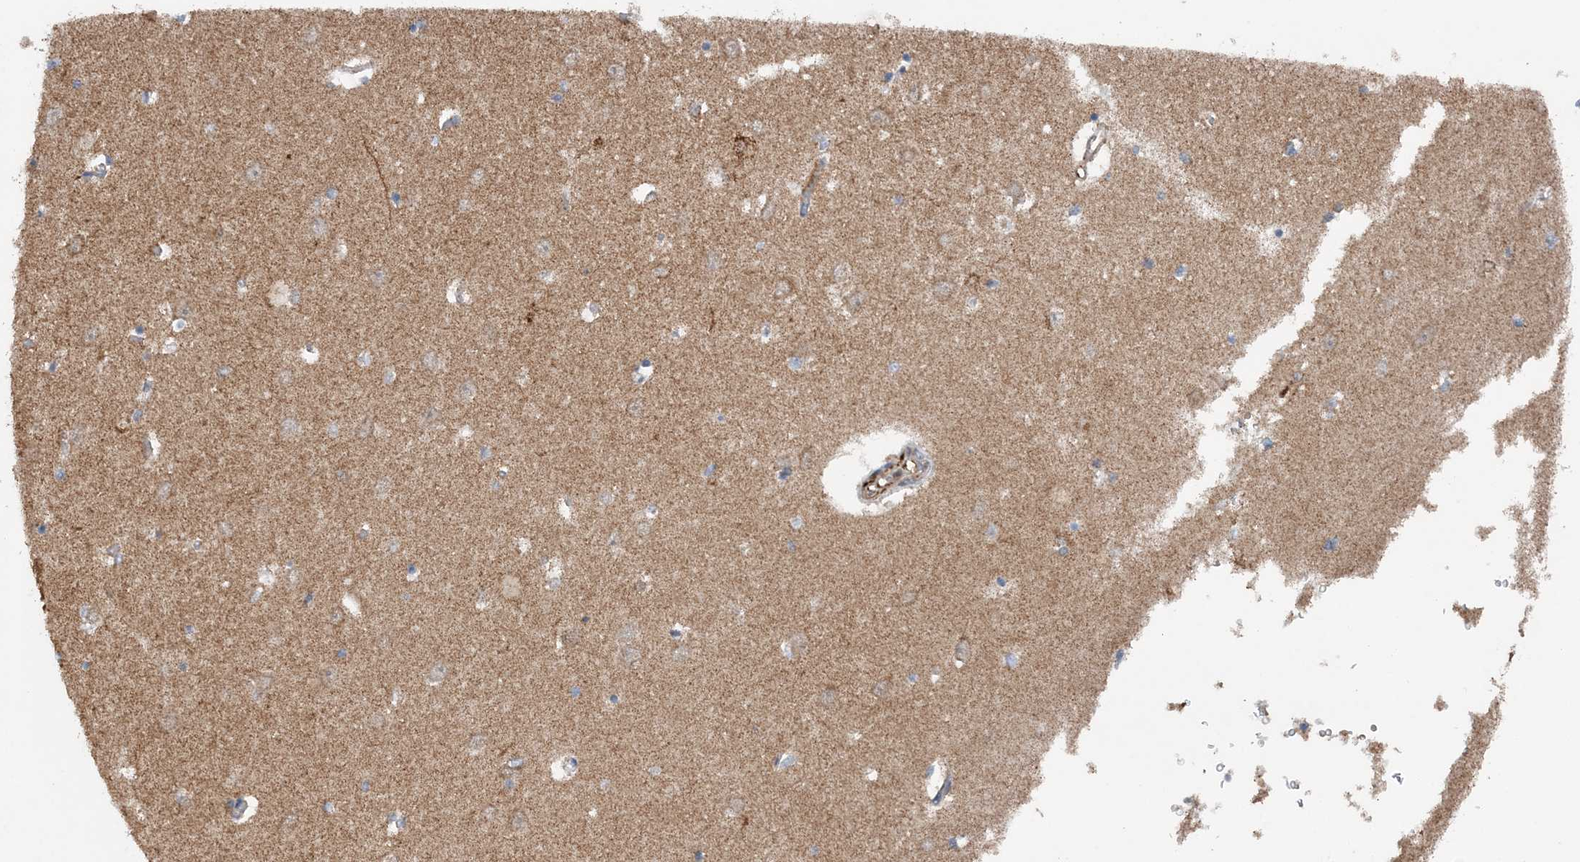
{"staining": {"intensity": "weak", "quantity": "25%-75%", "location": "cytoplasmic/membranous"}, "tissue": "hippocampus", "cell_type": "Glial cells", "image_type": "normal", "snomed": [{"axis": "morphology", "description": "Normal tissue, NOS"}, {"axis": "topography", "description": "Hippocampus"}], "caption": "Human hippocampus stained for a protein (brown) demonstrates weak cytoplasmic/membranous positive expression in approximately 25%-75% of glial cells.", "gene": "SPRY2", "patient": {"sex": "male", "age": 70}}